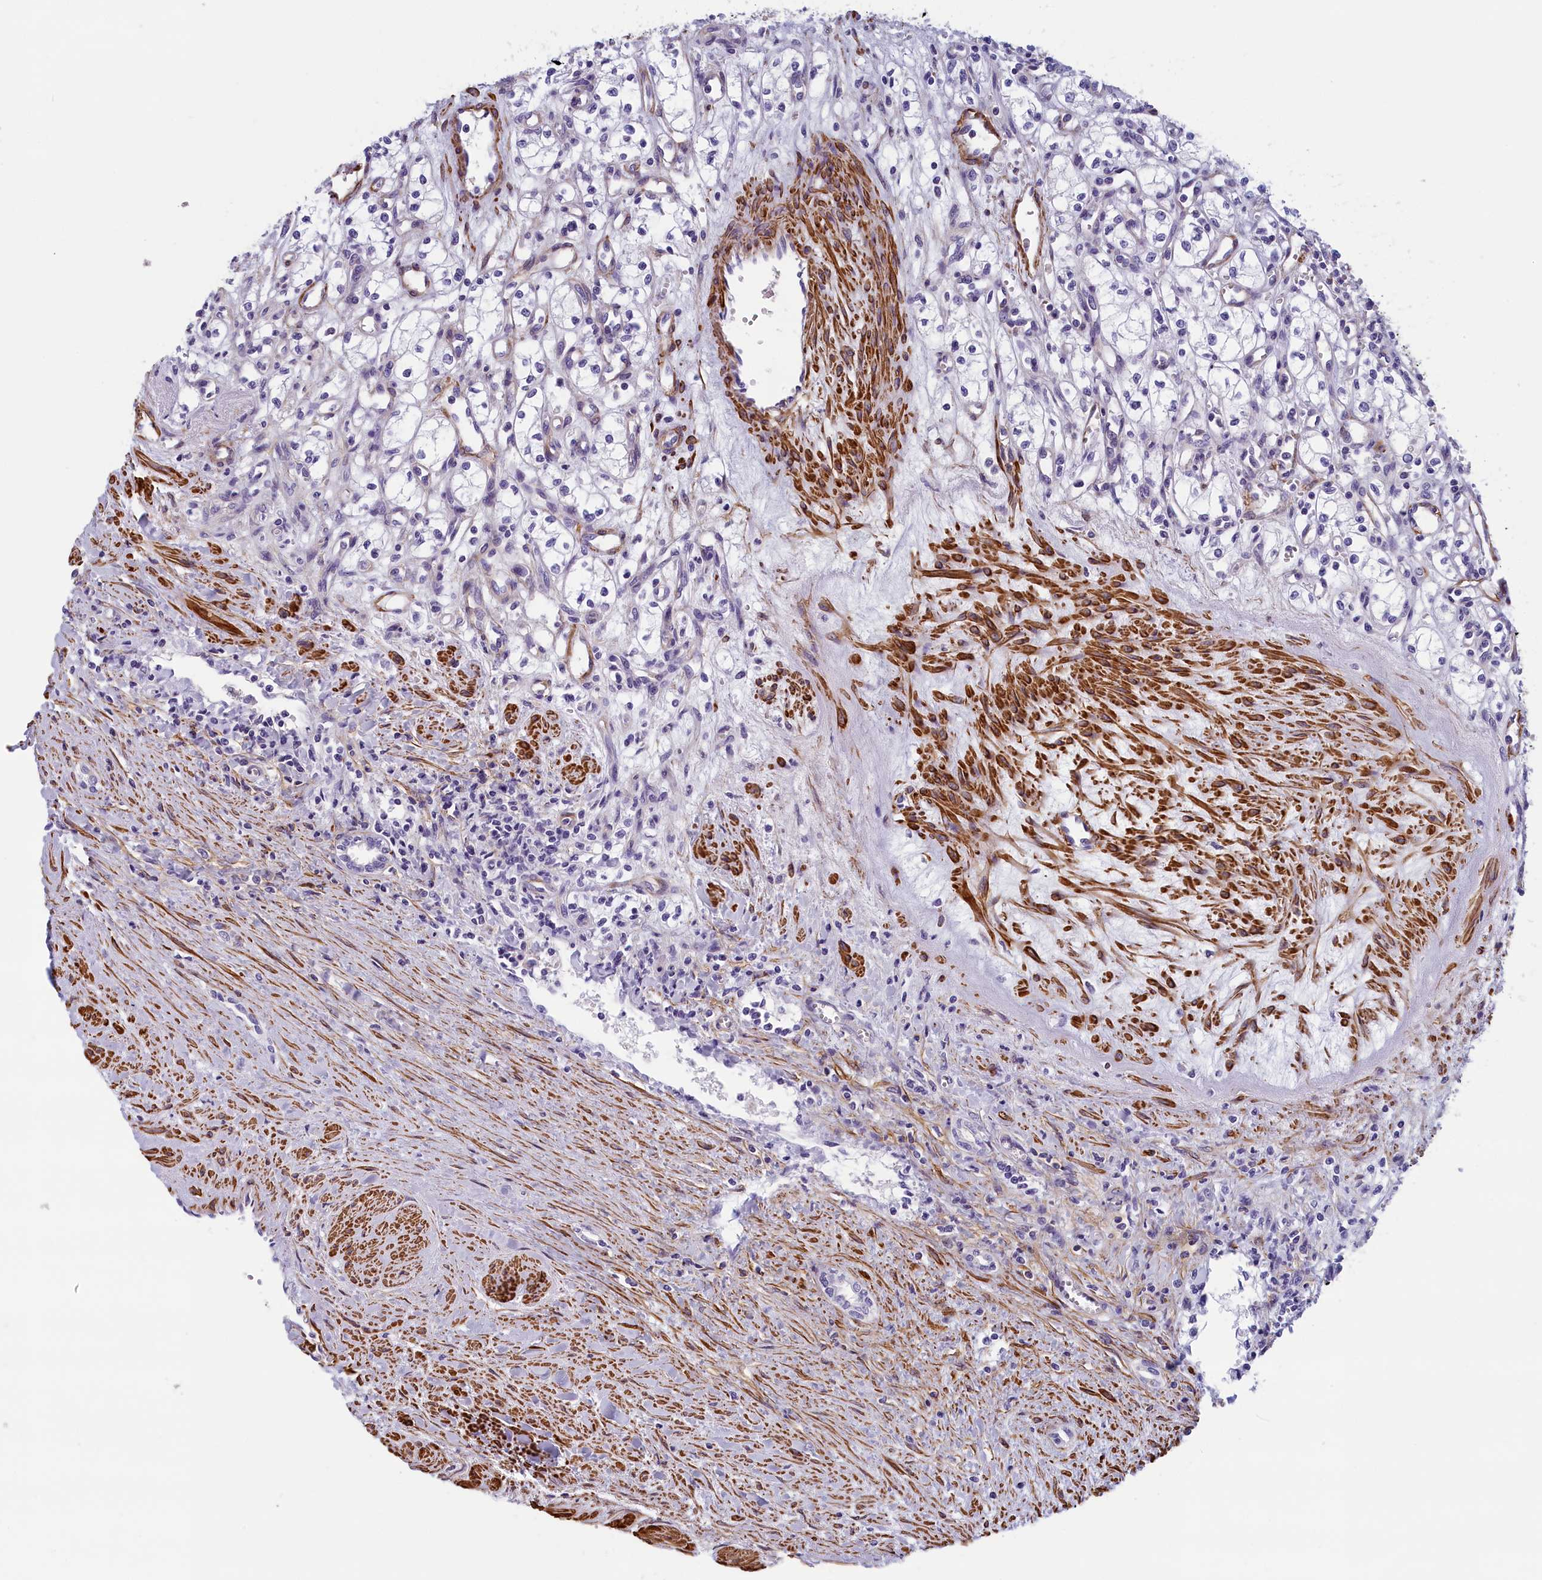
{"staining": {"intensity": "negative", "quantity": "none", "location": "none"}, "tissue": "renal cancer", "cell_type": "Tumor cells", "image_type": "cancer", "snomed": [{"axis": "morphology", "description": "Adenocarcinoma, NOS"}, {"axis": "topography", "description": "Kidney"}], "caption": "Immunohistochemical staining of renal adenocarcinoma reveals no significant positivity in tumor cells. (Immunohistochemistry (ihc), brightfield microscopy, high magnification).", "gene": "BCL2L13", "patient": {"sex": "male", "age": 59}}